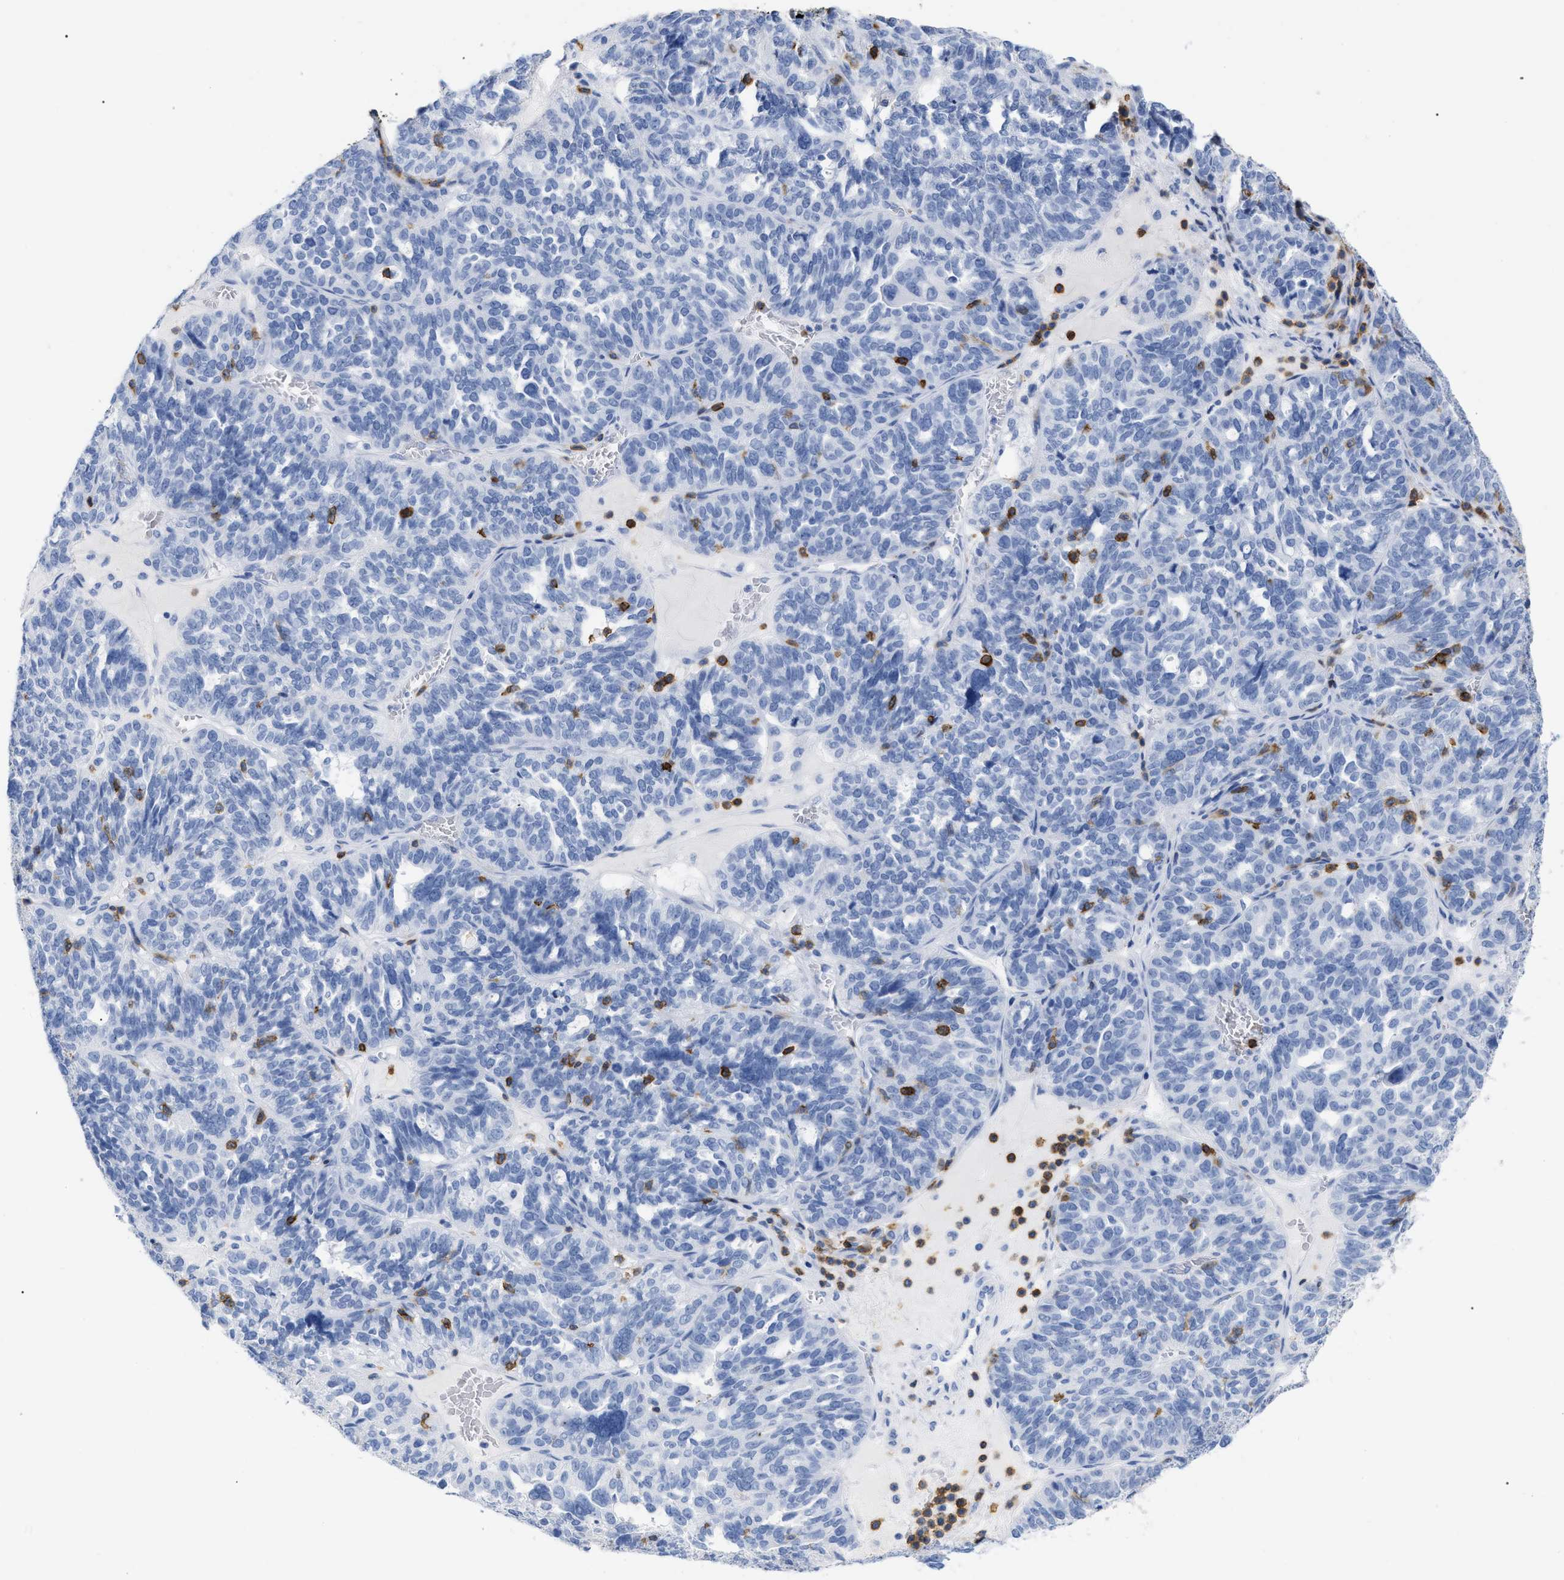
{"staining": {"intensity": "negative", "quantity": "none", "location": "none"}, "tissue": "ovarian cancer", "cell_type": "Tumor cells", "image_type": "cancer", "snomed": [{"axis": "morphology", "description": "Cystadenocarcinoma, serous, NOS"}, {"axis": "topography", "description": "Ovary"}], "caption": "Immunohistochemistry (IHC) micrograph of serous cystadenocarcinoma (ovarian) stained for a protein (brown), which shows no staining in tumor cells.", "gene": "CD5", "patient": {"sex": "female", "age": 59}}